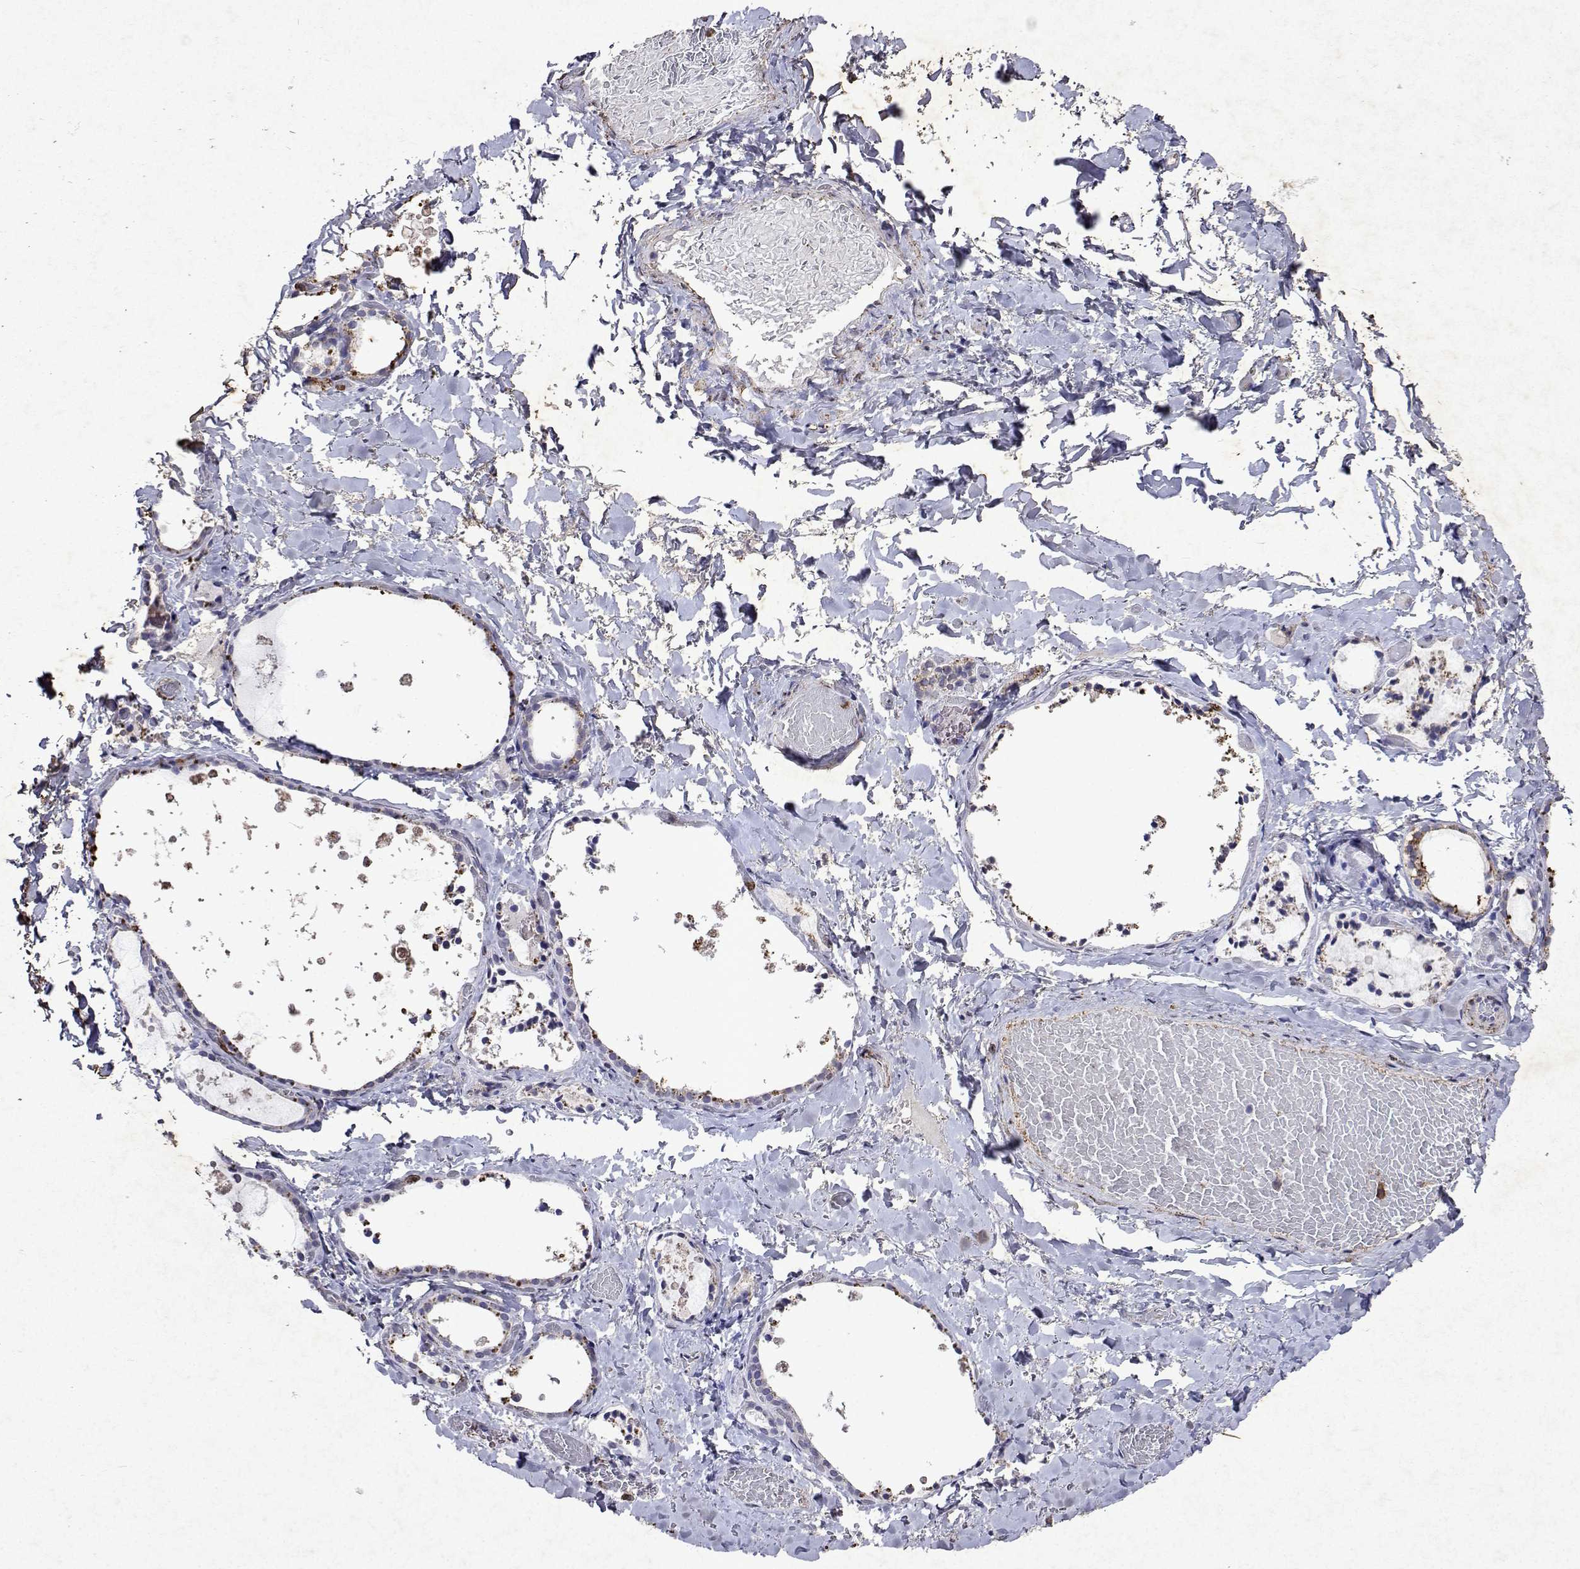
{"staining": {"intensity": "moderate", "quantity": "25%-75%", "location": "cytoplasmic/membranous"}, "tissue": "thyroid gland", "cell_type": "Glandular cells", "image_type": "normal", "snomed": [{"axis": "morphology", "description": "Normal tissue, NOS"}, {"axis": "topography", "description": "Thyroid gland"}], "caption": "Unremarkable thyroid gland was stained to show a protein in brown. There is medium levels of moderate cytoplasmic/membranous expression in about 25%-75% of glandular cells.", "gene": "DUSP28", "patient": {"sex": "female", "age": 56}}